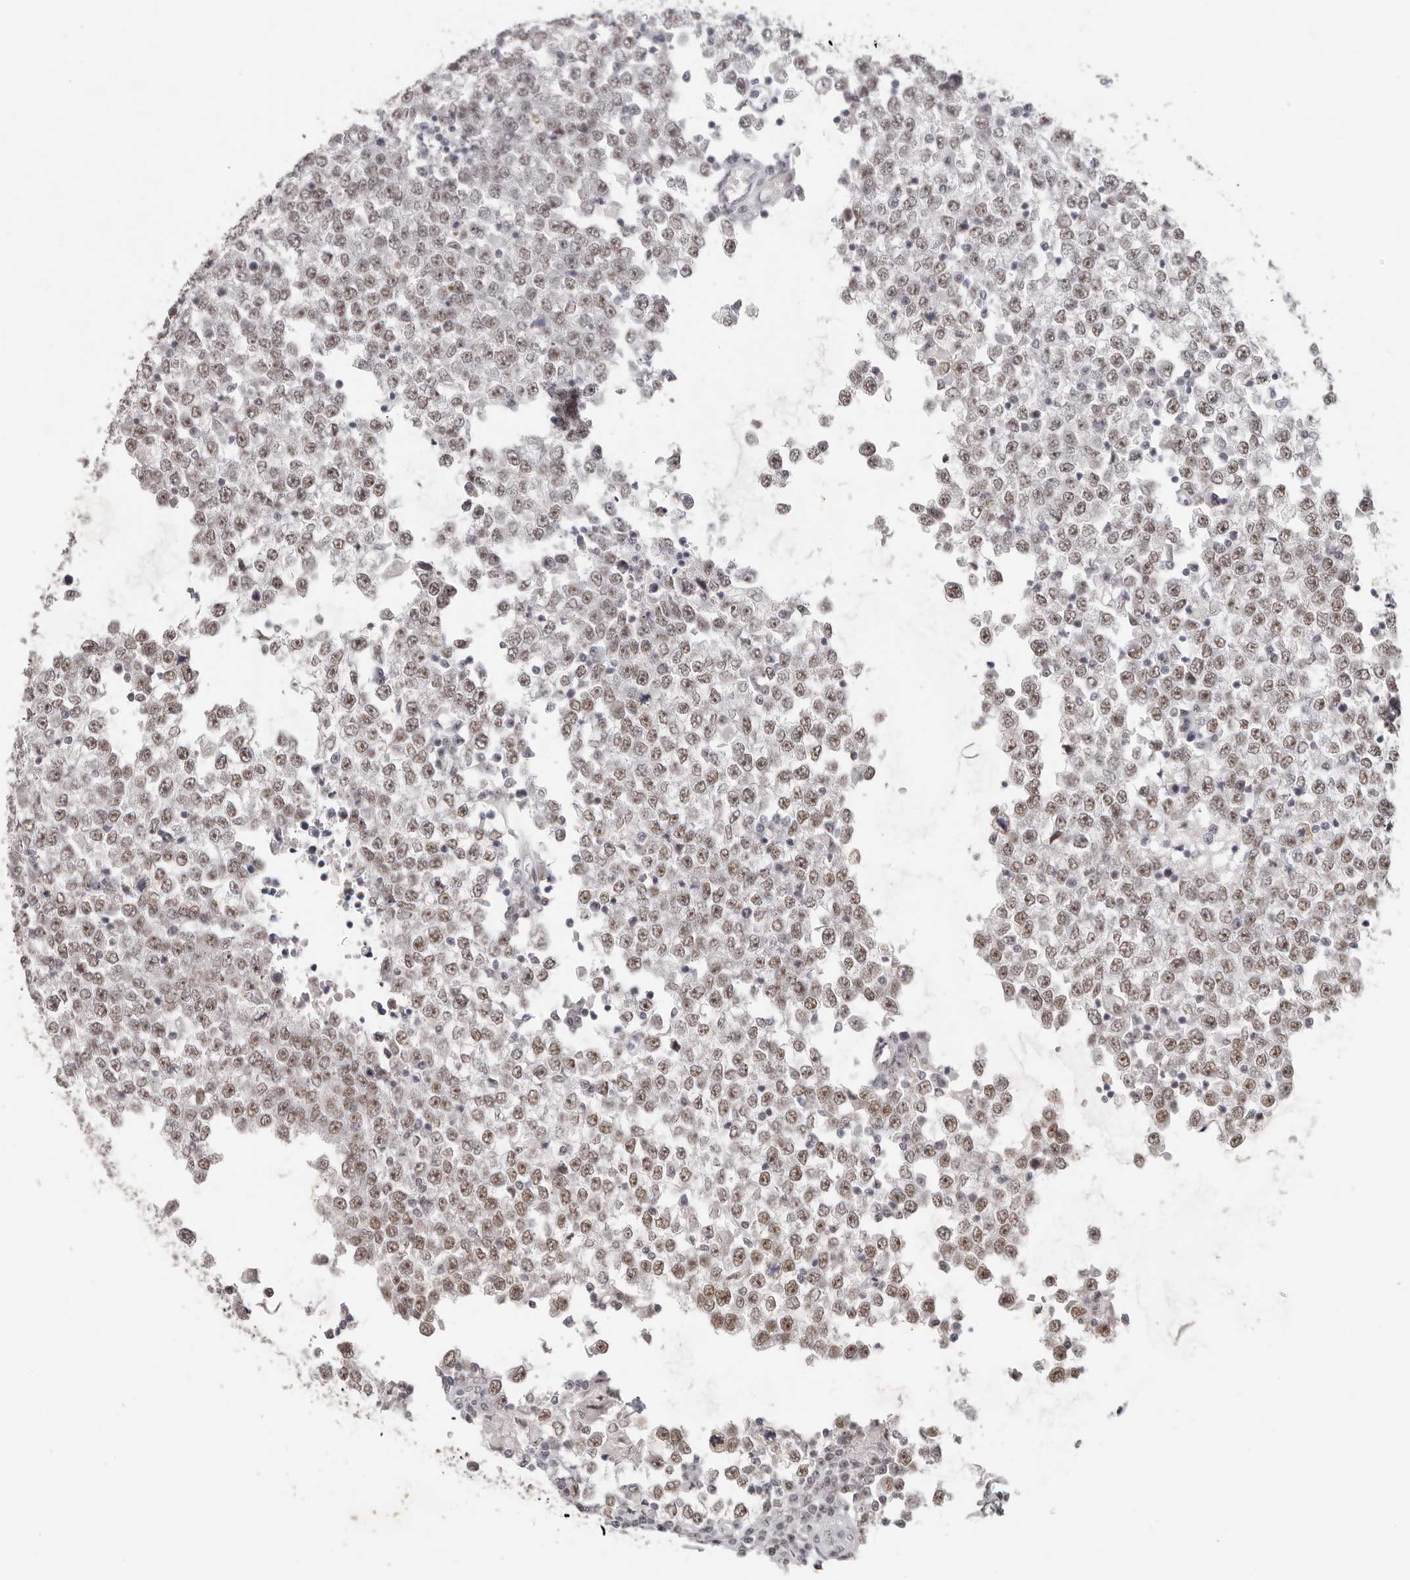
{"staining": {"intensity": "moderate", "quantity": ">75%", "location": "nuclear"}, "tissue": "testis cancer", "cell_type": "Tumor cells", "image_type": "cancer", "snomed": [{"axis": "morphology", "description": "Seminoma, NOS"}, {"axis": "topography", "description": "Testis"}], "caption": "Immunohistochemical staining of testis cancer (seminoma) displays medium levels of moderate nuclear expression in approximately >75% of tumor cells. (DAB IHC with brightfield microscopy, high magnification).", "gene": "LARP7", "patient": {"sex": "male", "age": 65}}